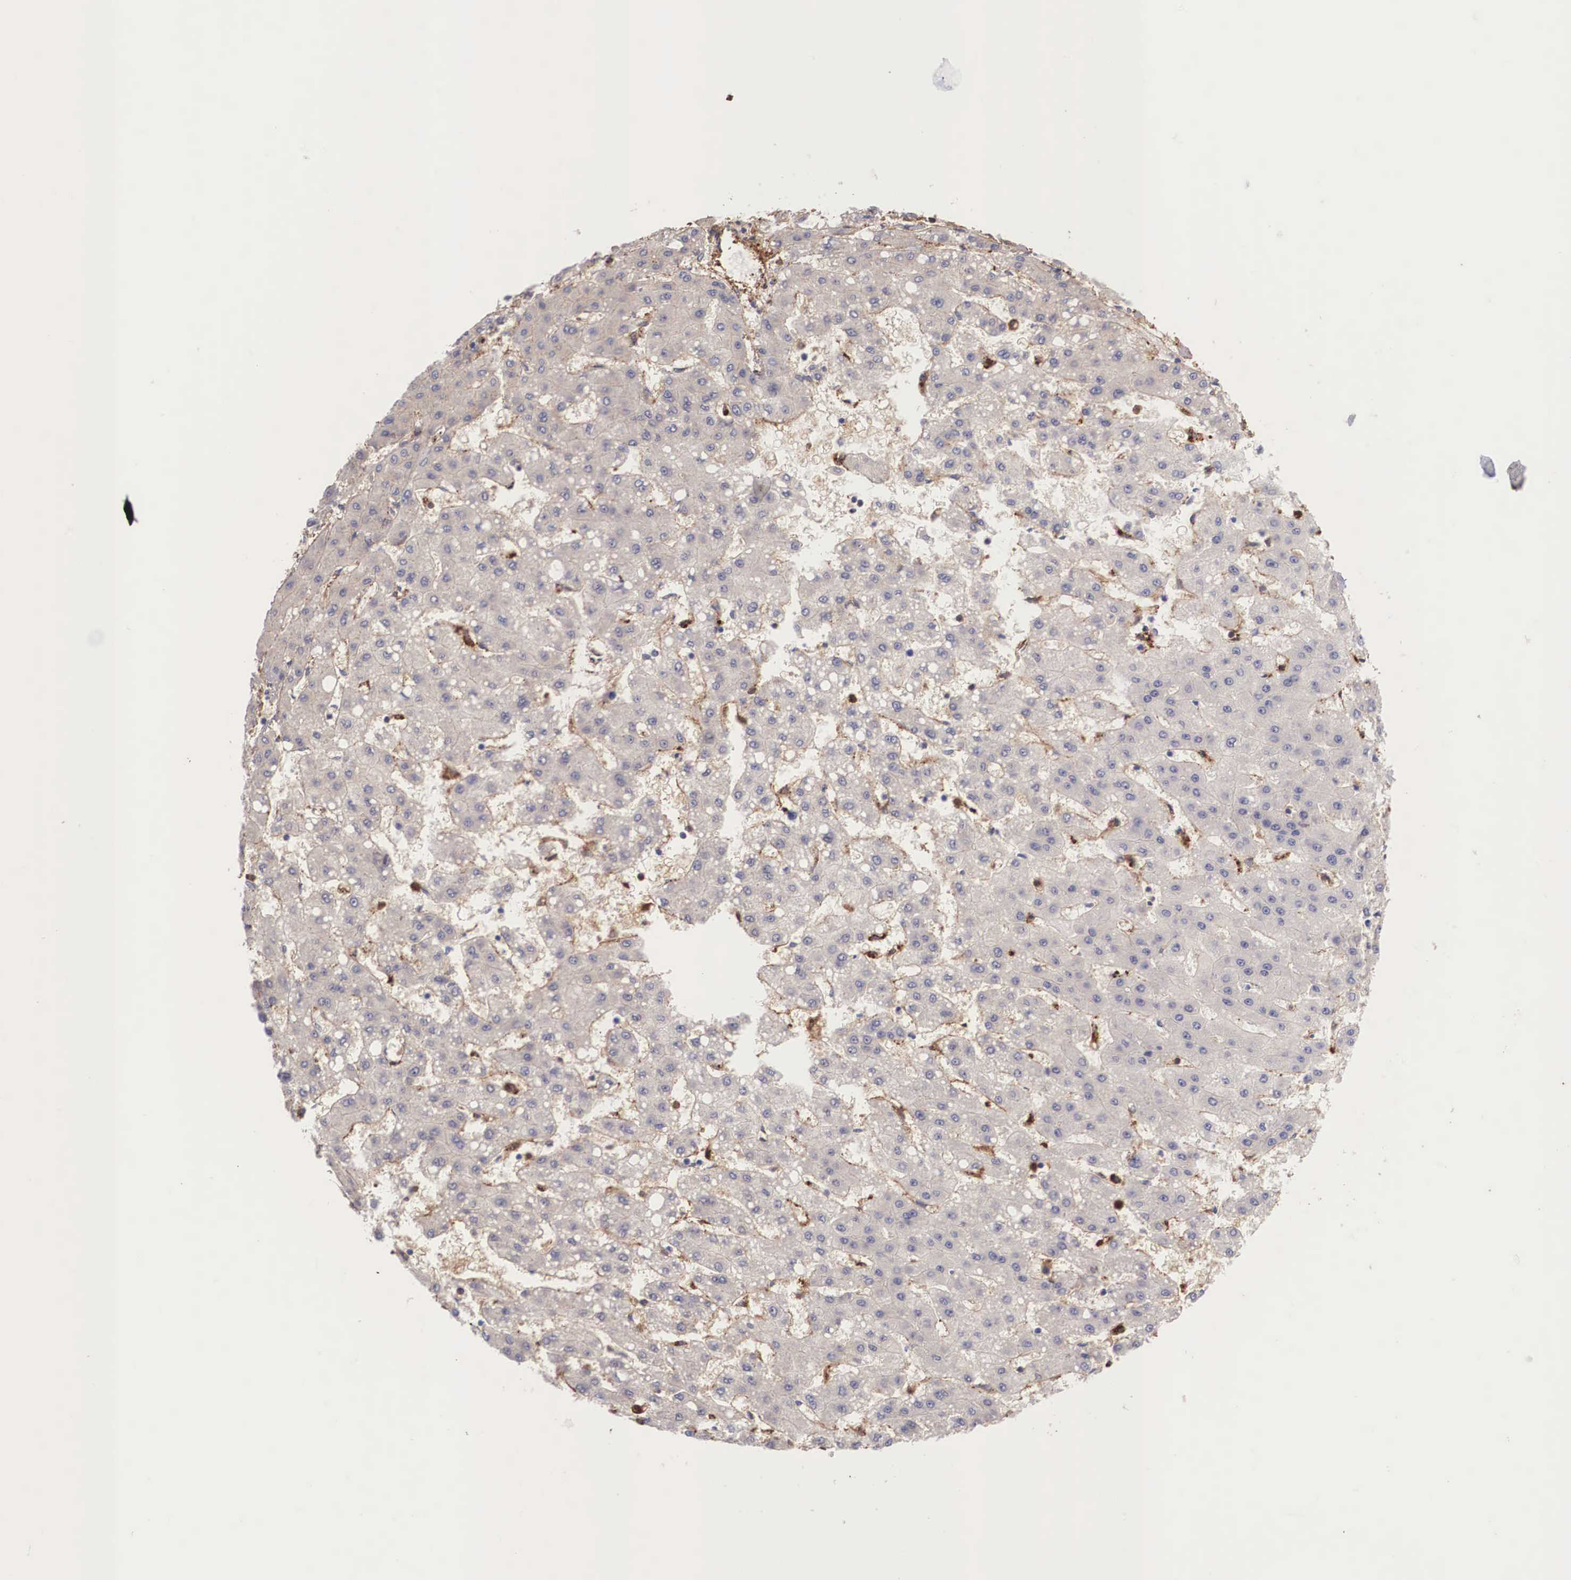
{"staining": {"intensity": "negative", "quantity": "none", "location": "none"}, "tissue": "liver cancer", "cell_type": "Tumor cells", "image_type": "cancer", "snomed": [{"axis": "morphology", "description": "Carcinoma, Hepatocellular, NOS"}, {"axis": "topography", "description": "Liver"}], "caption": "Histopathology image shows no protein staining in tumor cells of liver hepatocellular carcinoma tissue.", "gene": "LGALS1", "patient": {"sex": "female", "age": 52}}